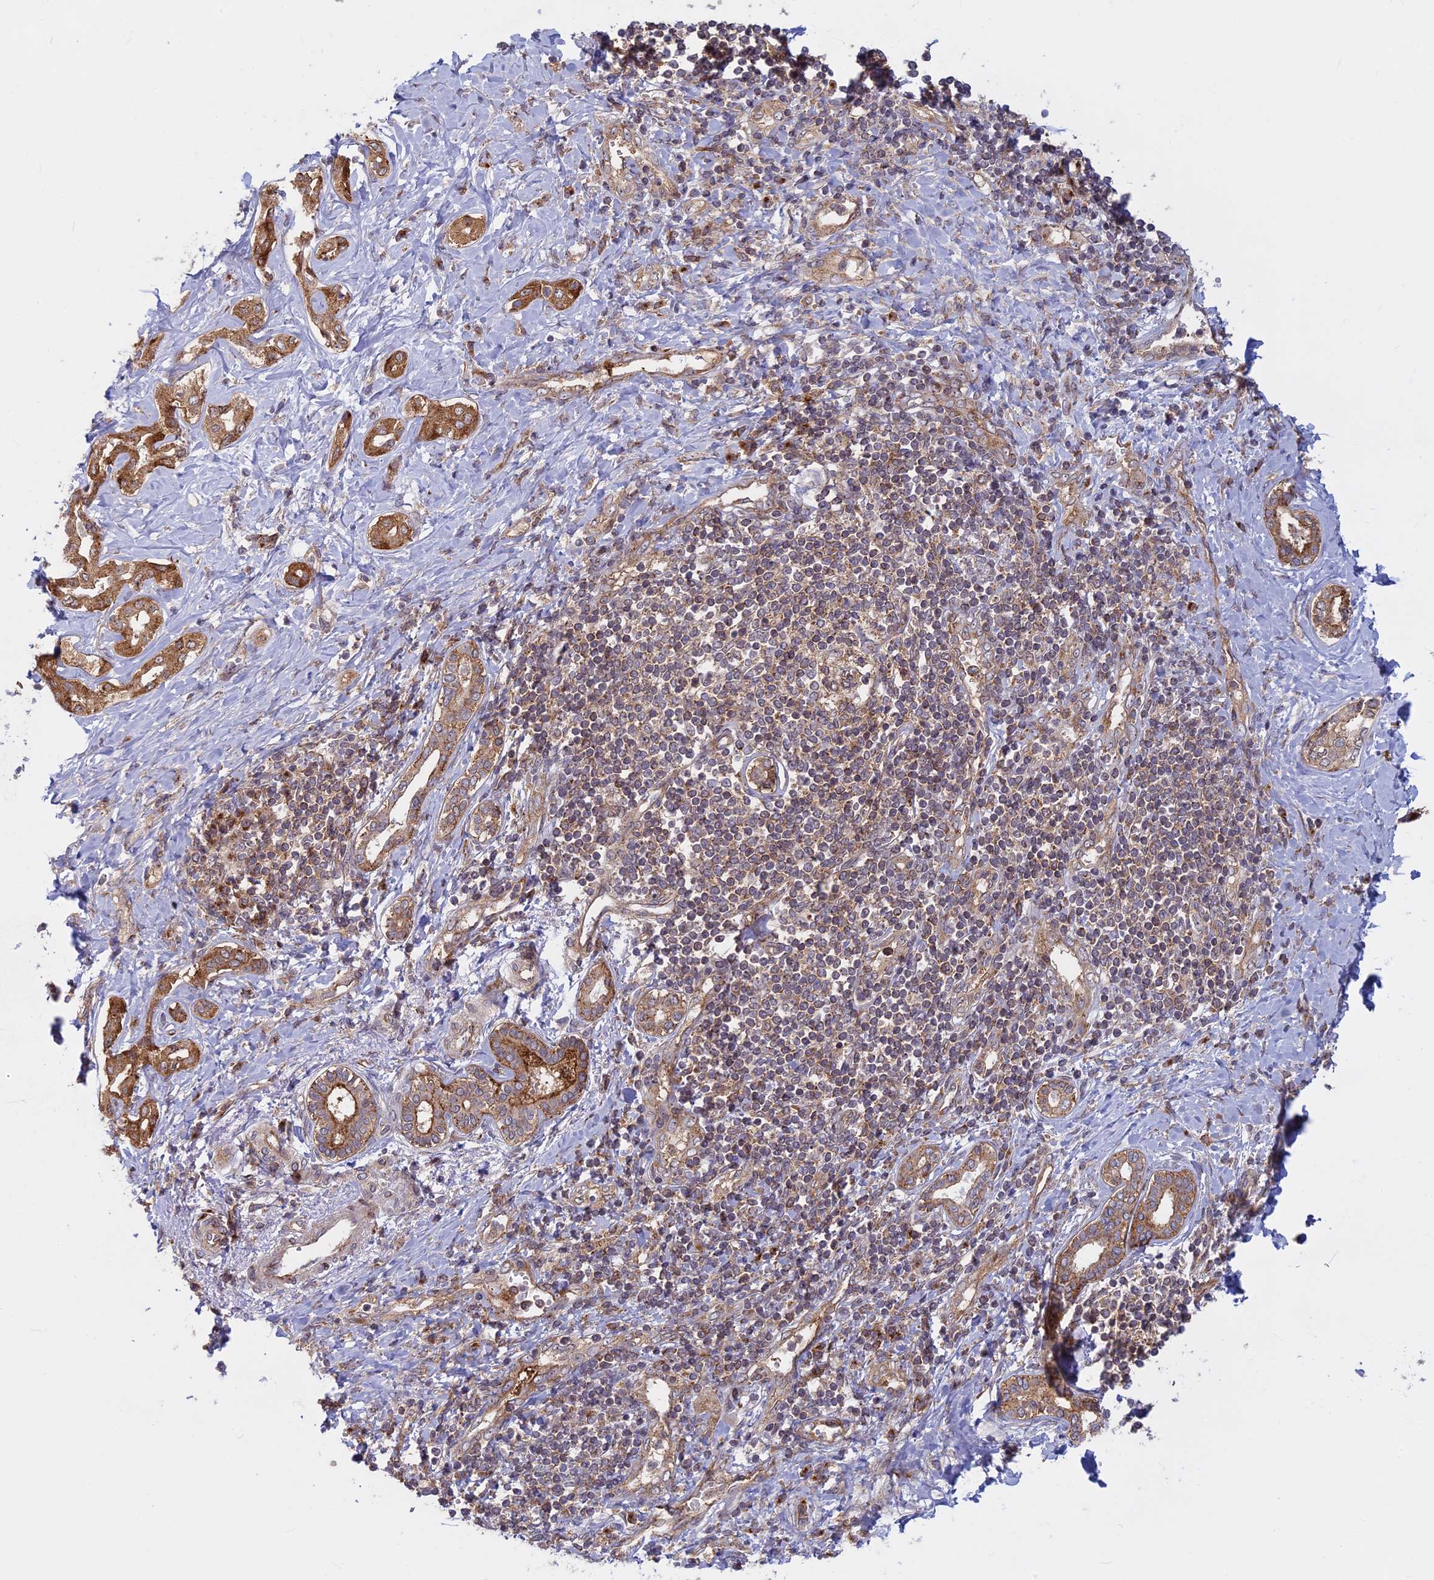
{"staining": {"intensity": "moderate", "quantity": ">75%", "location": "cytoplasmic/membranous"}, "tissue": "liver cancer", "cell_type": "Tumor cells", "image_type": "cancer", "snomed": [{"axis": "morphology", "description": "Cholangiocarcinoma"}, {"axis": "topography", "description": "Liver"}], "caption": "Protein expression by IHC displays moderate cytoplasmic/membranous staining in approximately >75% of tumor cells in liver cancer (cholangiocarcinoma). The staining was performed using DAB (3,3'-diaminobenzidine), with brown indicating positive protein expression. Nuclei are stained blue with hematoxylin.", "gene": "CLINT1", "patient": {"sex": "female", "age": 77}}